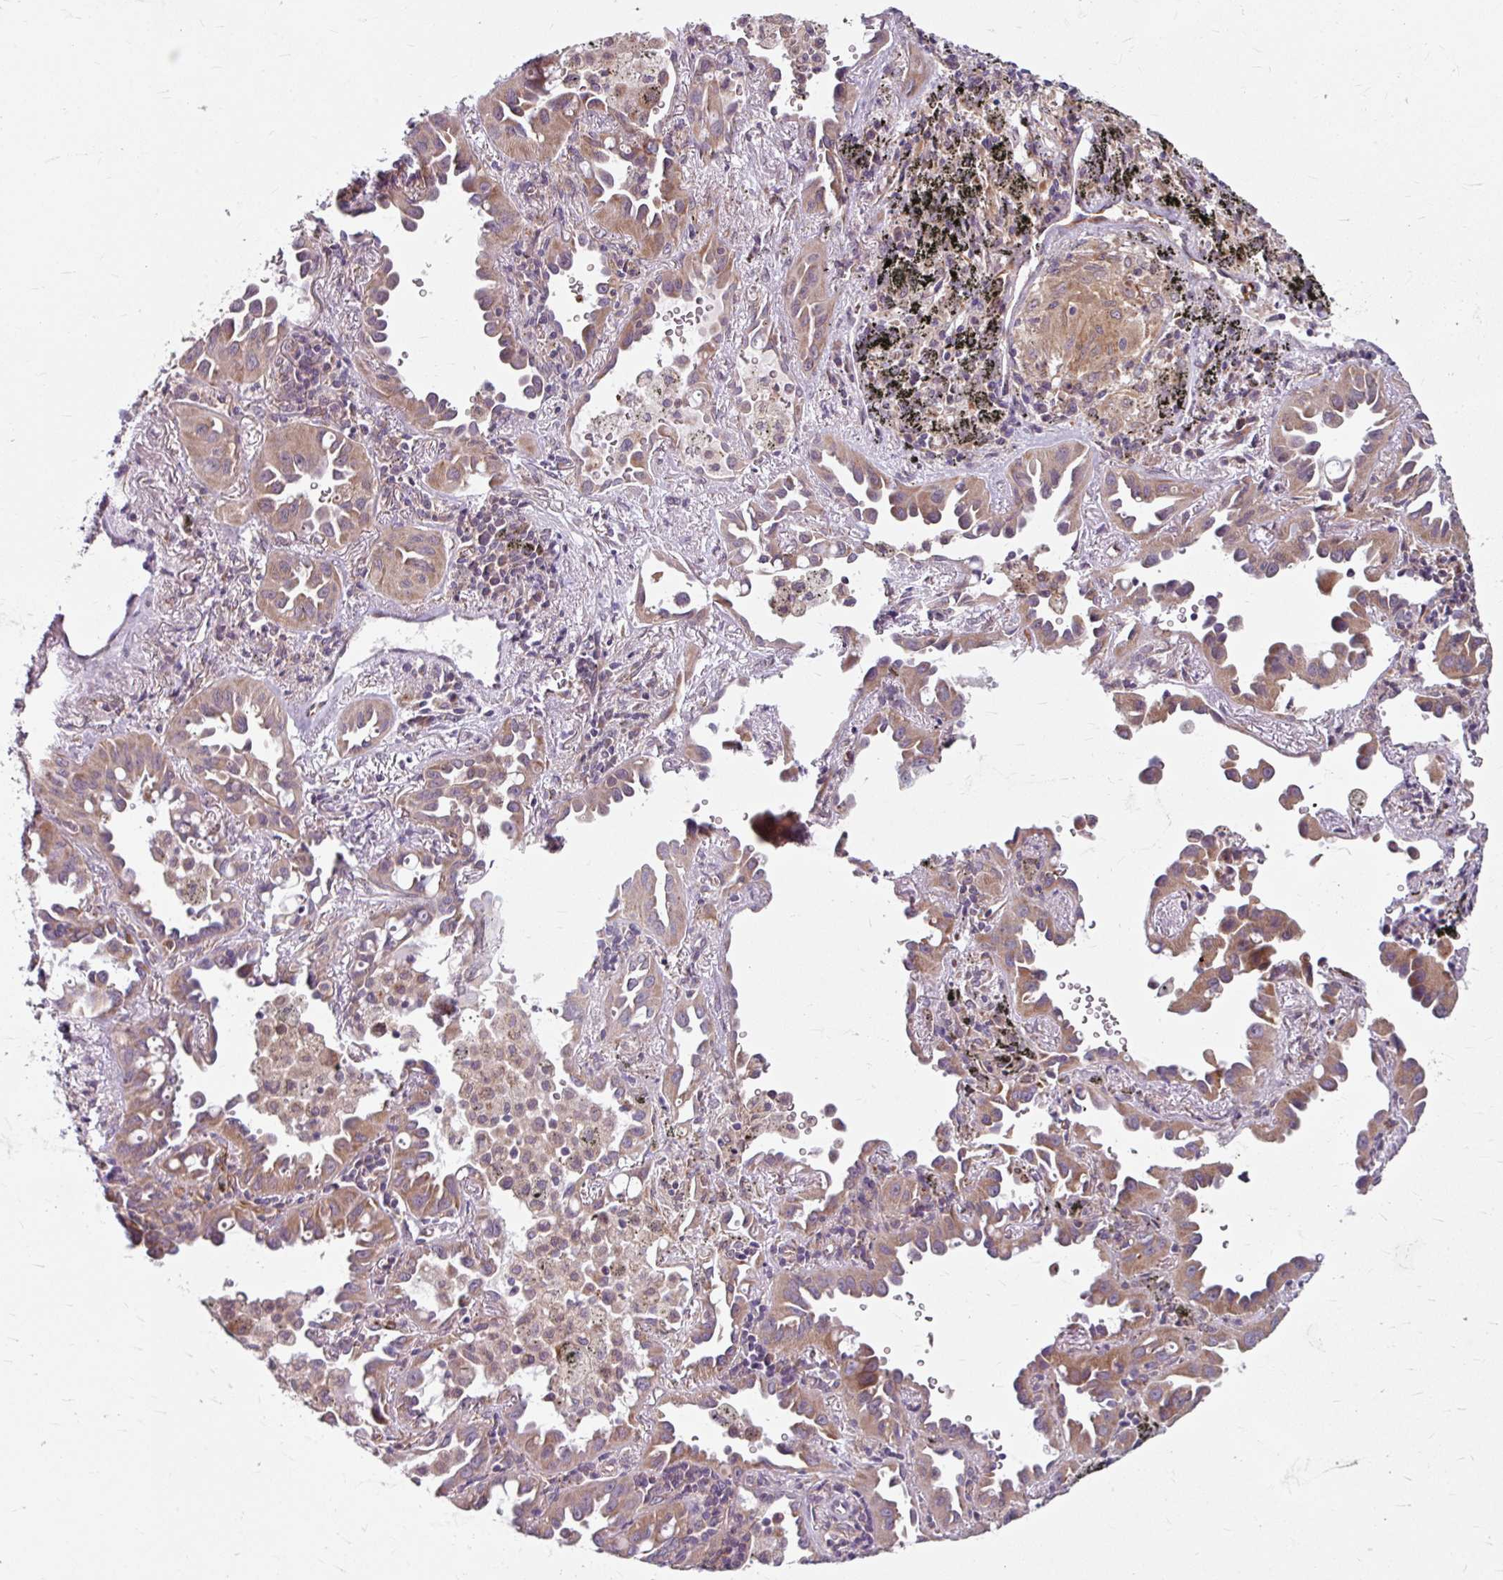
{"staining": {"intensity": "moderate", "quantity": ">75%", "location": "cytoplasmic/membranous"}, "tissue": "lung cancer", "cell_type": "Tumor cells", "image_type": "cancer", "snomed": [{"axis": "morphology", "description": "Adenocarcinoma, NOS"}, {"axis": "topography", "description": "Lung"}], "caption": "Lung cancer tissue reveals moderate cytoplasmic/membranous staining in about >75% of tumor cells", "gene": "DAAM2", "patient": {"sex": "male", "age": 68}}